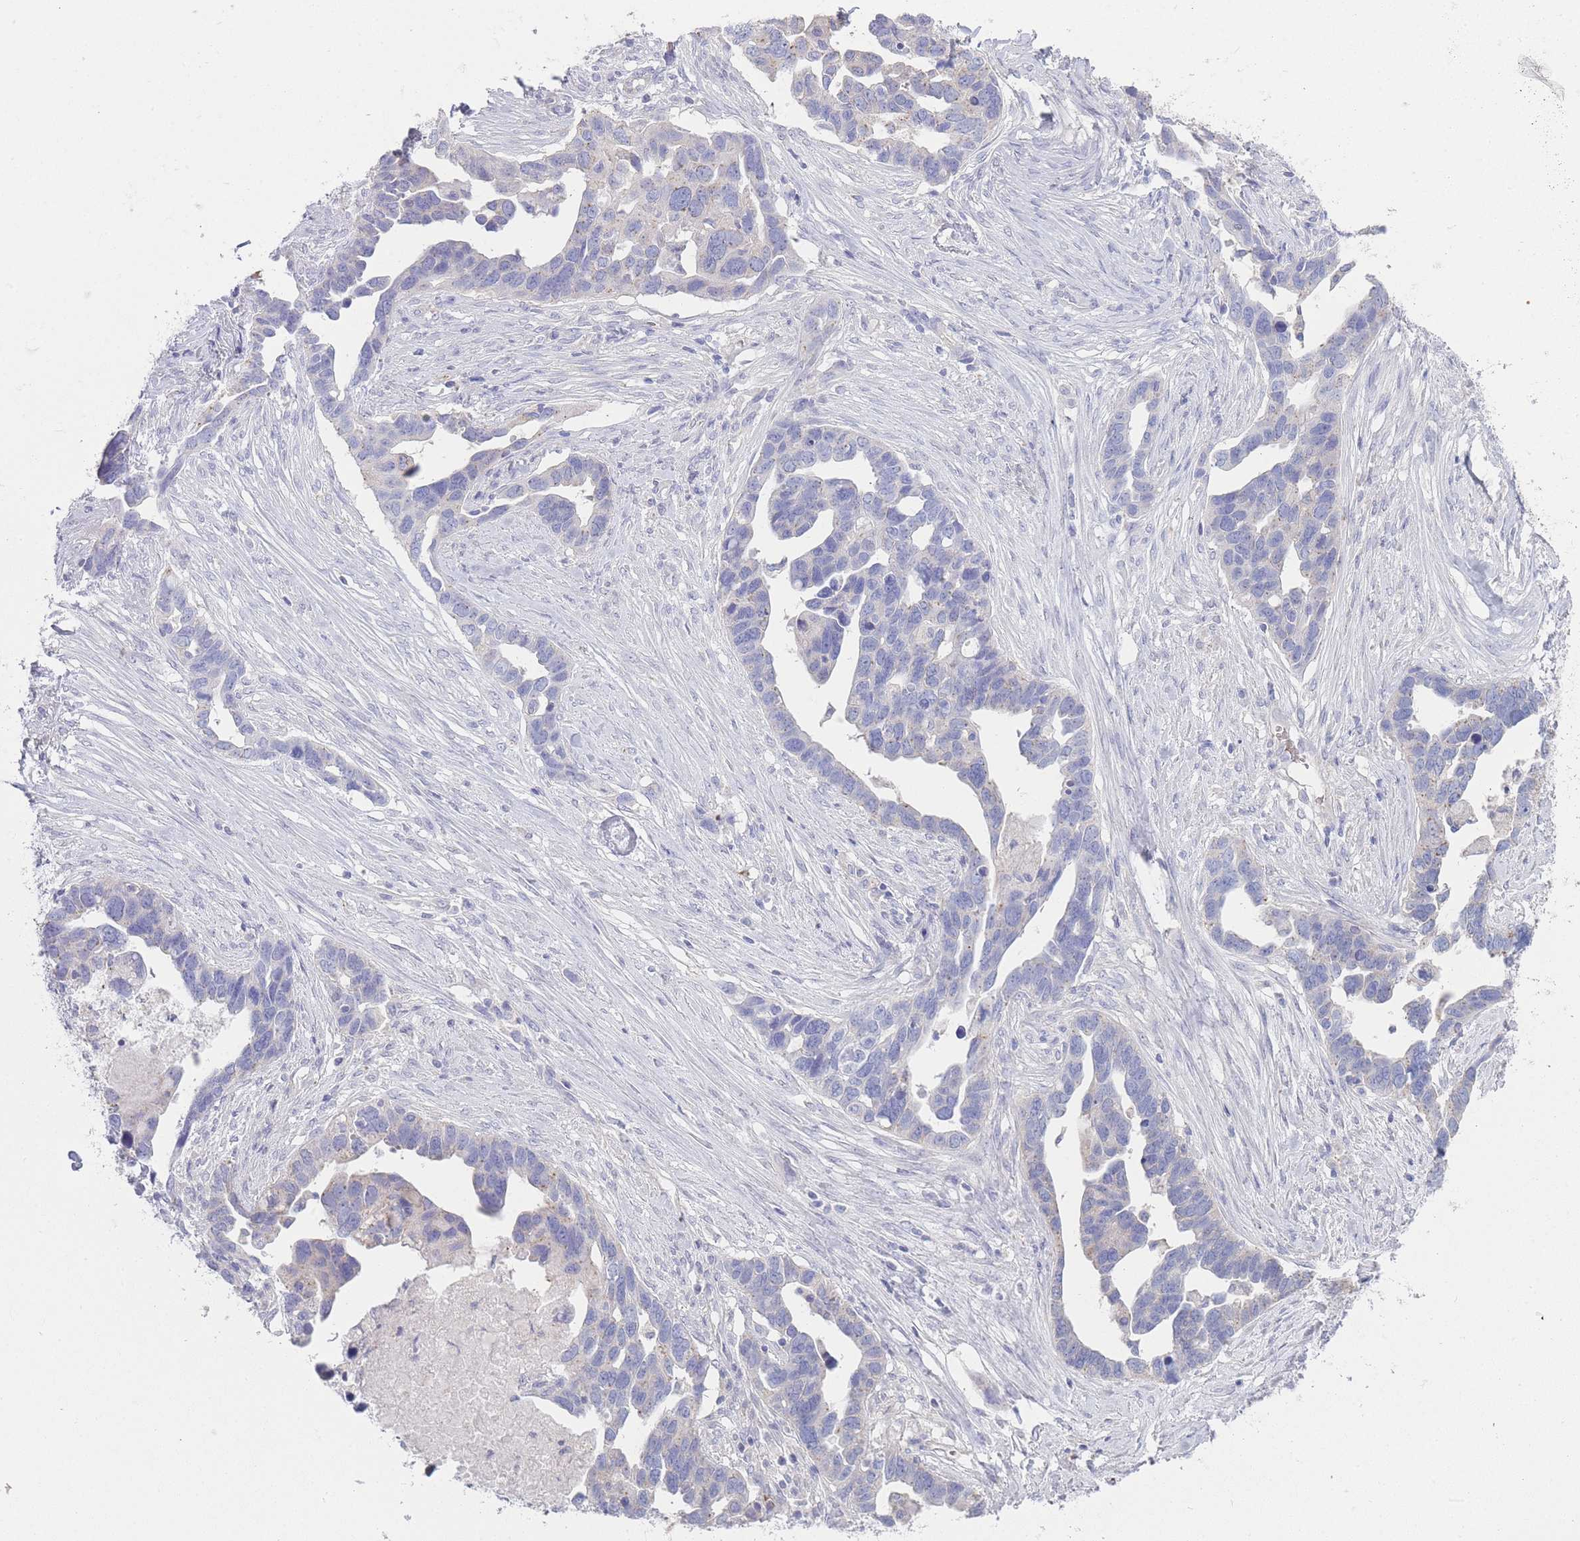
{"staining": {"intensity": "negative", "quantity": "none", "location": "none"}, "tissue": "ovarian cancer", "cell_type": "Tumor cells", "image_type": "cancer", "snomed": [{"axis": "morphology", "description": "Cystadenocarcinoma, serous, NOS"}, {"axis": "topography", "description": "Ovary"}], "caption": "Immunohistochemical staining of human ovarian serous cystadenocarcinoma demonstrates no significant expression in tumor cells.", "gene": "HBG2", "patient": {"sex": "female", "age": 54}}